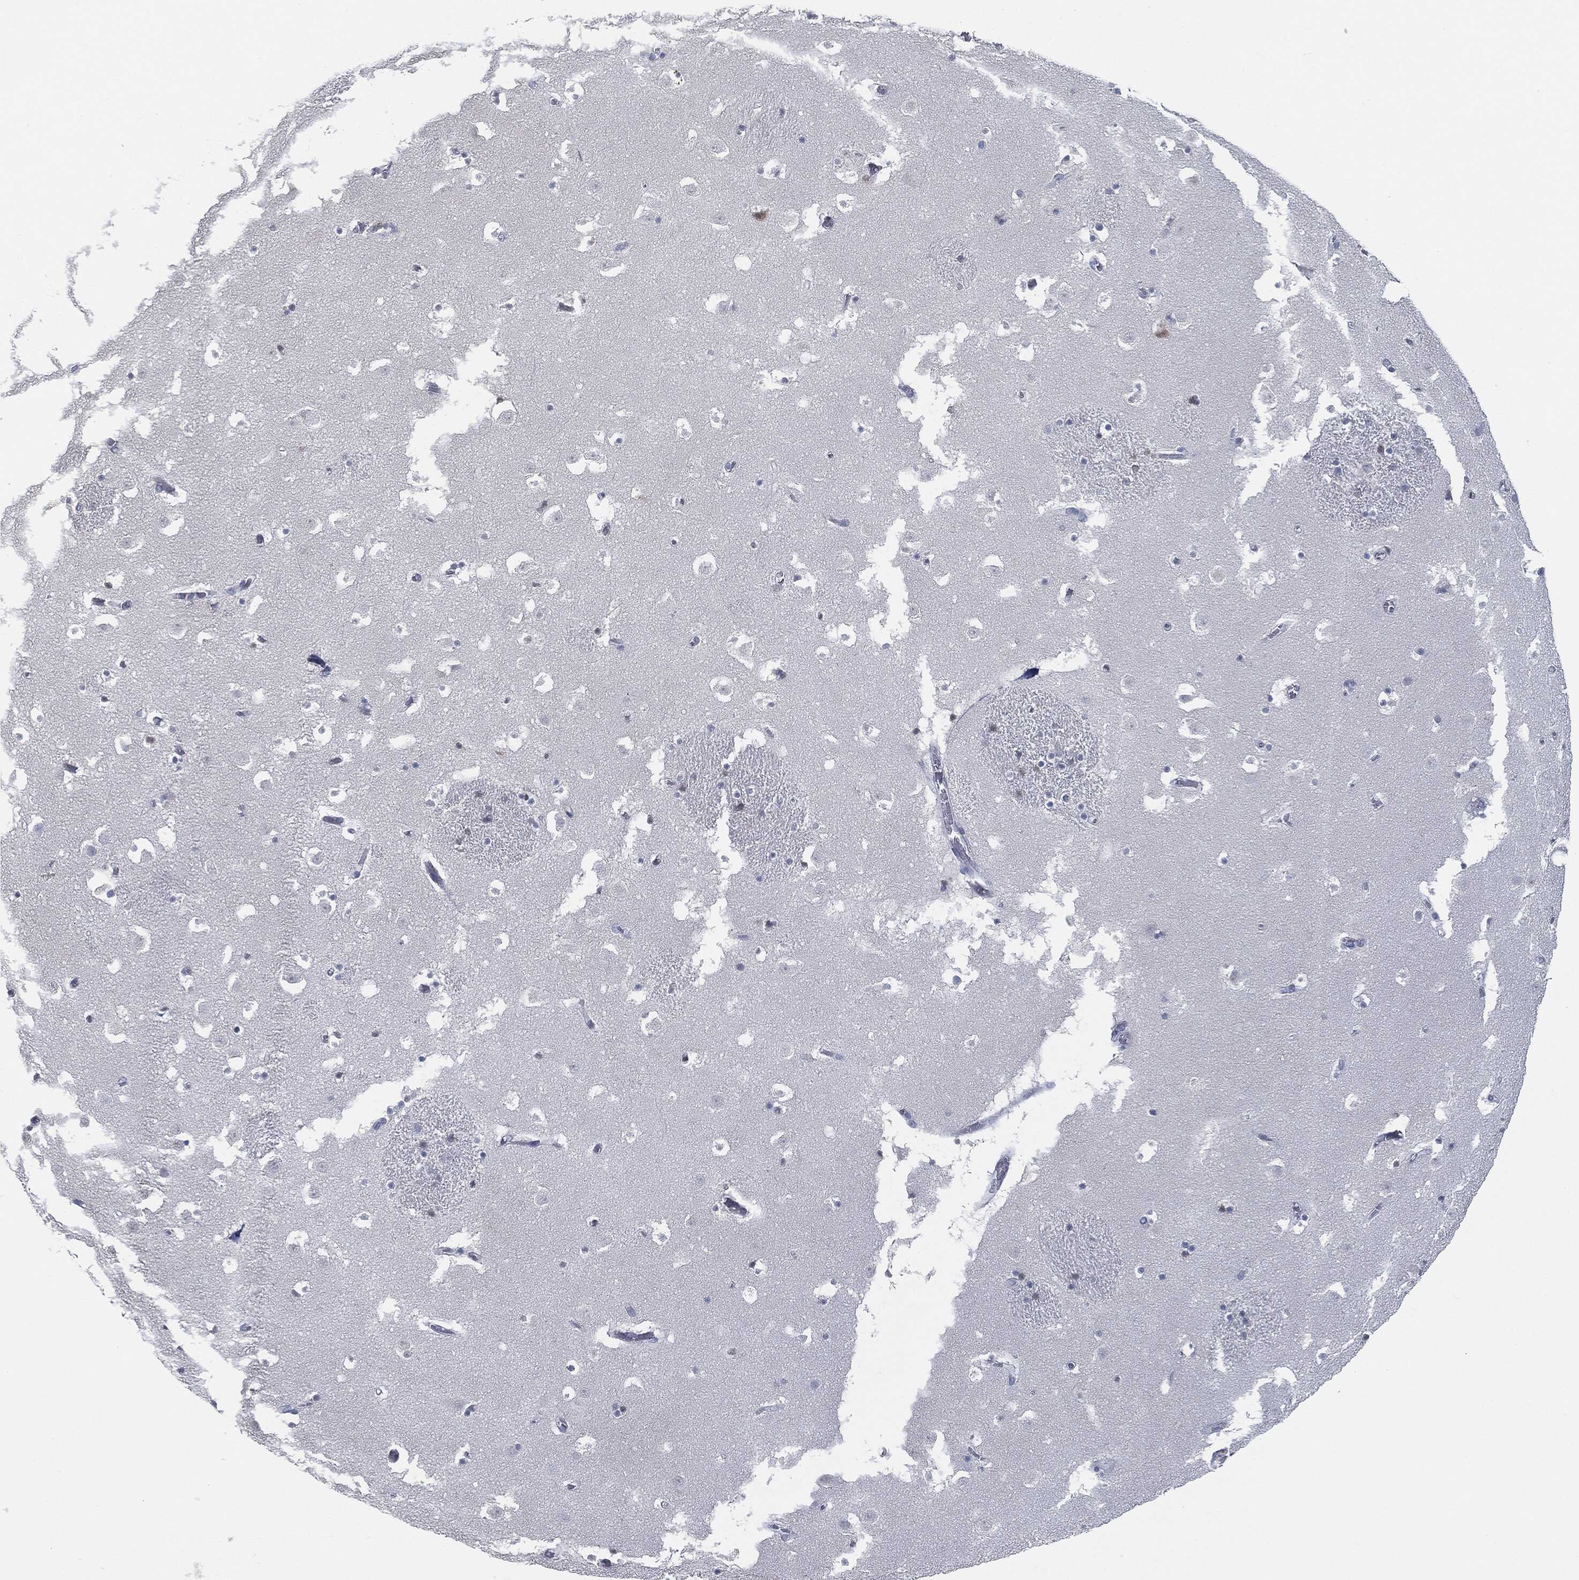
{"staining": {"intensity": "negative", "quantity": "none", "location": "none"}, "tissue": "caudate", "cell_type": "Glial cells", "image_type": "normal", "snomed": [{"axis": "morphology", "description": "Normal tissue, NOS"}, {"axis": "topography", "description": "Lateral ventricle wall"}], "caption": "This micrograph is of normal caudate stained with immunohistochemistry to label a protein in brown with the nuclei are counter-stained blue. There is no staining in glial cells.", "gene": "SIGLEC7", "patient": {"sex": "female", "age": 42}}